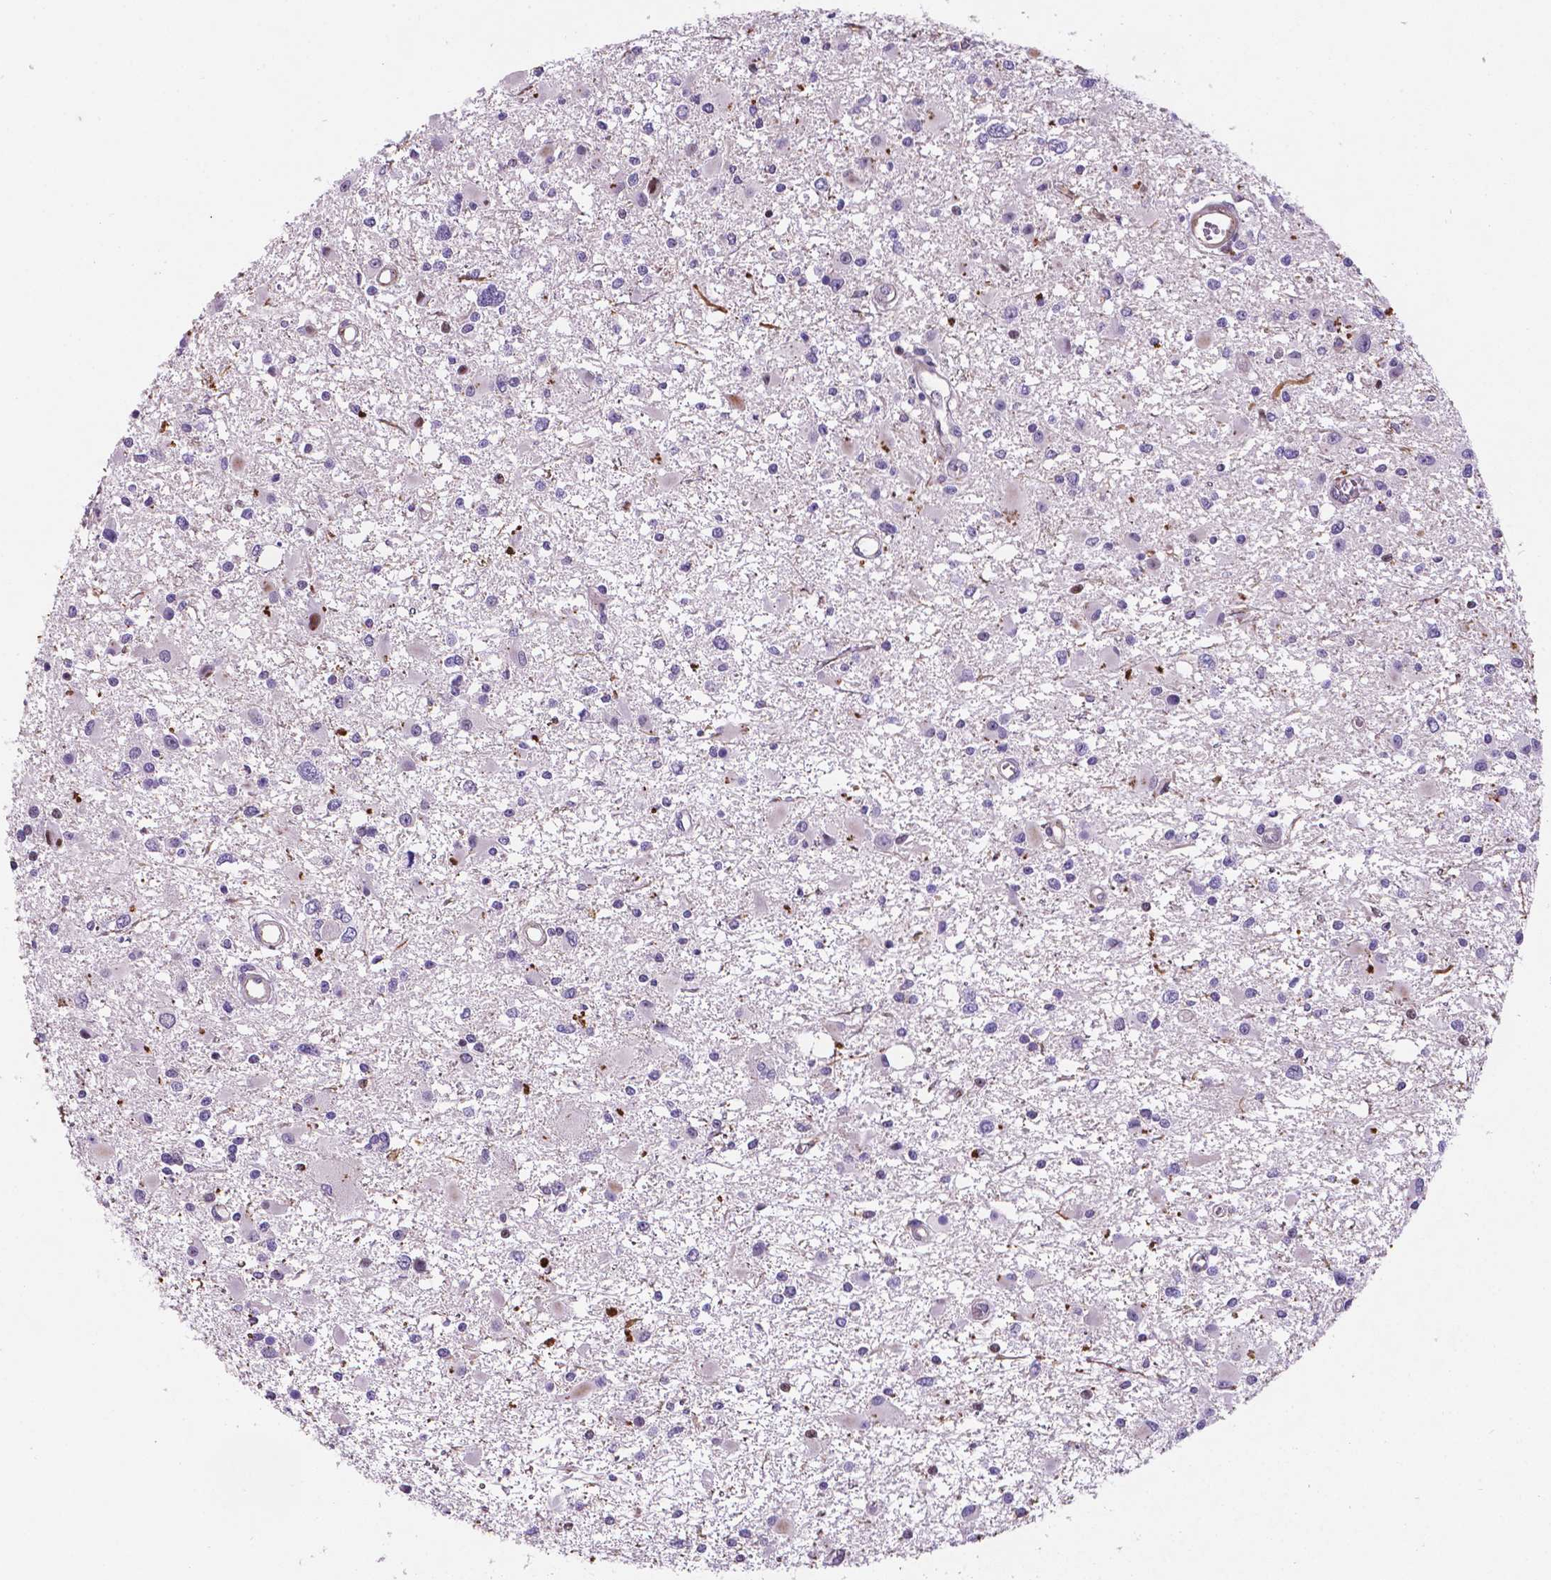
{"staining": {"intensity": "moderate", "quantity": "<25%", "location": "nuclear"}, "tissue": "glioma", "cell_type": "Tumor cells", "image_type": "cancer", "snomed": [{"axis": "morphology", "description": "Glioma, malignant, High grade"}, {"axis": "topography", "description": "Brain"}], "caption": "Malignant high-grade glioma tissue shows moderate nuclear expression in approximately <25% of tumor cells", "gene": "TM4SF20", "patient": {"sex": "male", "age": 54}}